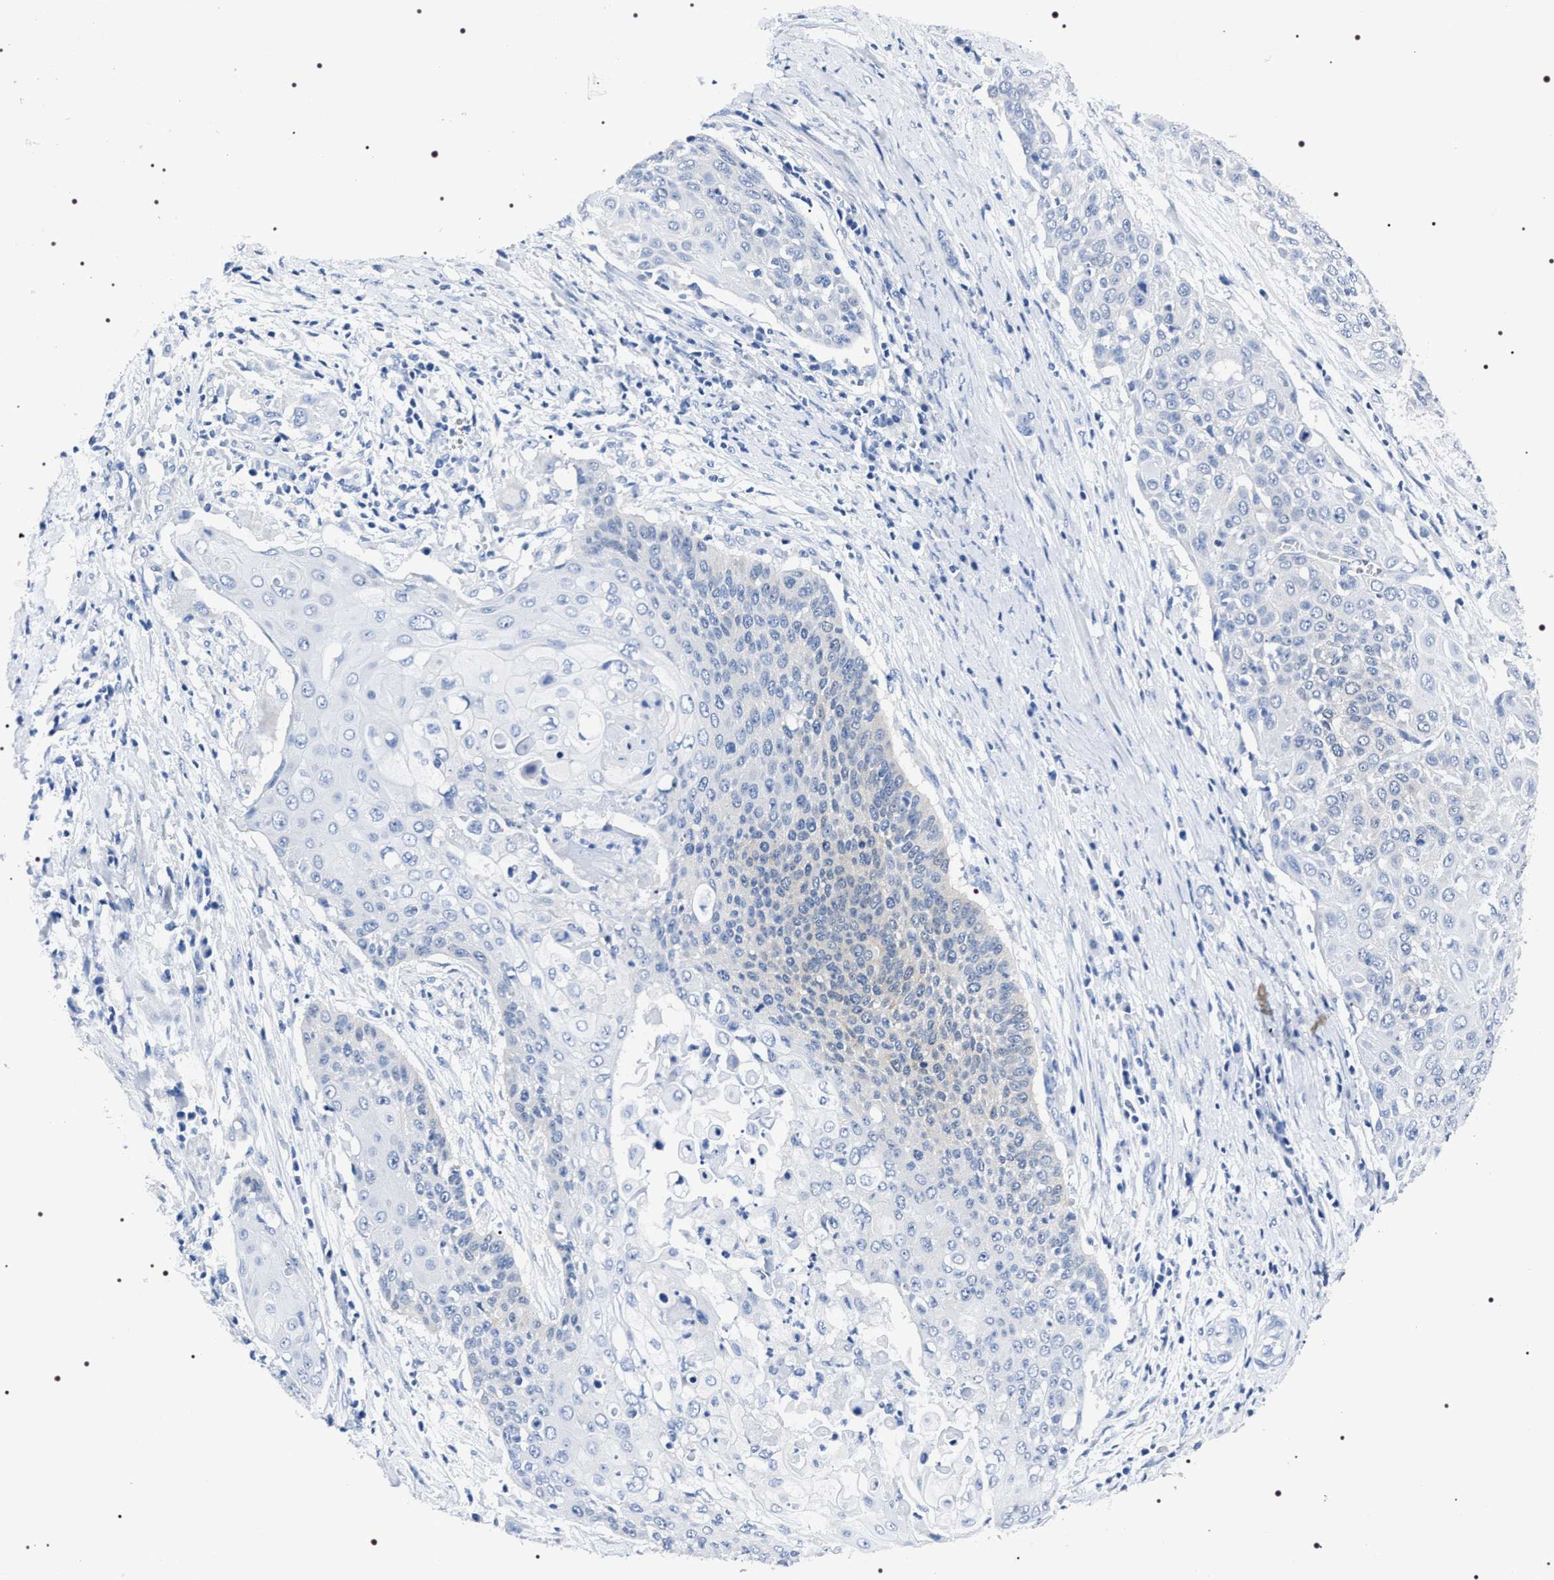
{"staining": {"intensity": "negative", "quantity": "none", "location": "none"}, "tissue": "cervical cancer", "cell_type": "Tumor cells", "image_type": "cancer", "snomed": [{"axis": "morphology", "description": "Squamous cell carcinoma, NOS"}, {"axis": "topography", "description": "Cervix"}], "caption": "This micrograph is of squamous cell carcinoma (cervical) stained with immunohistochemistry (IHC) to label a protein in brown with the nuclei are counter-stained blue. There is no positivity in tumor cells.", "gene": "ADH4", "patient": {"sex": "female", "age": 39}}